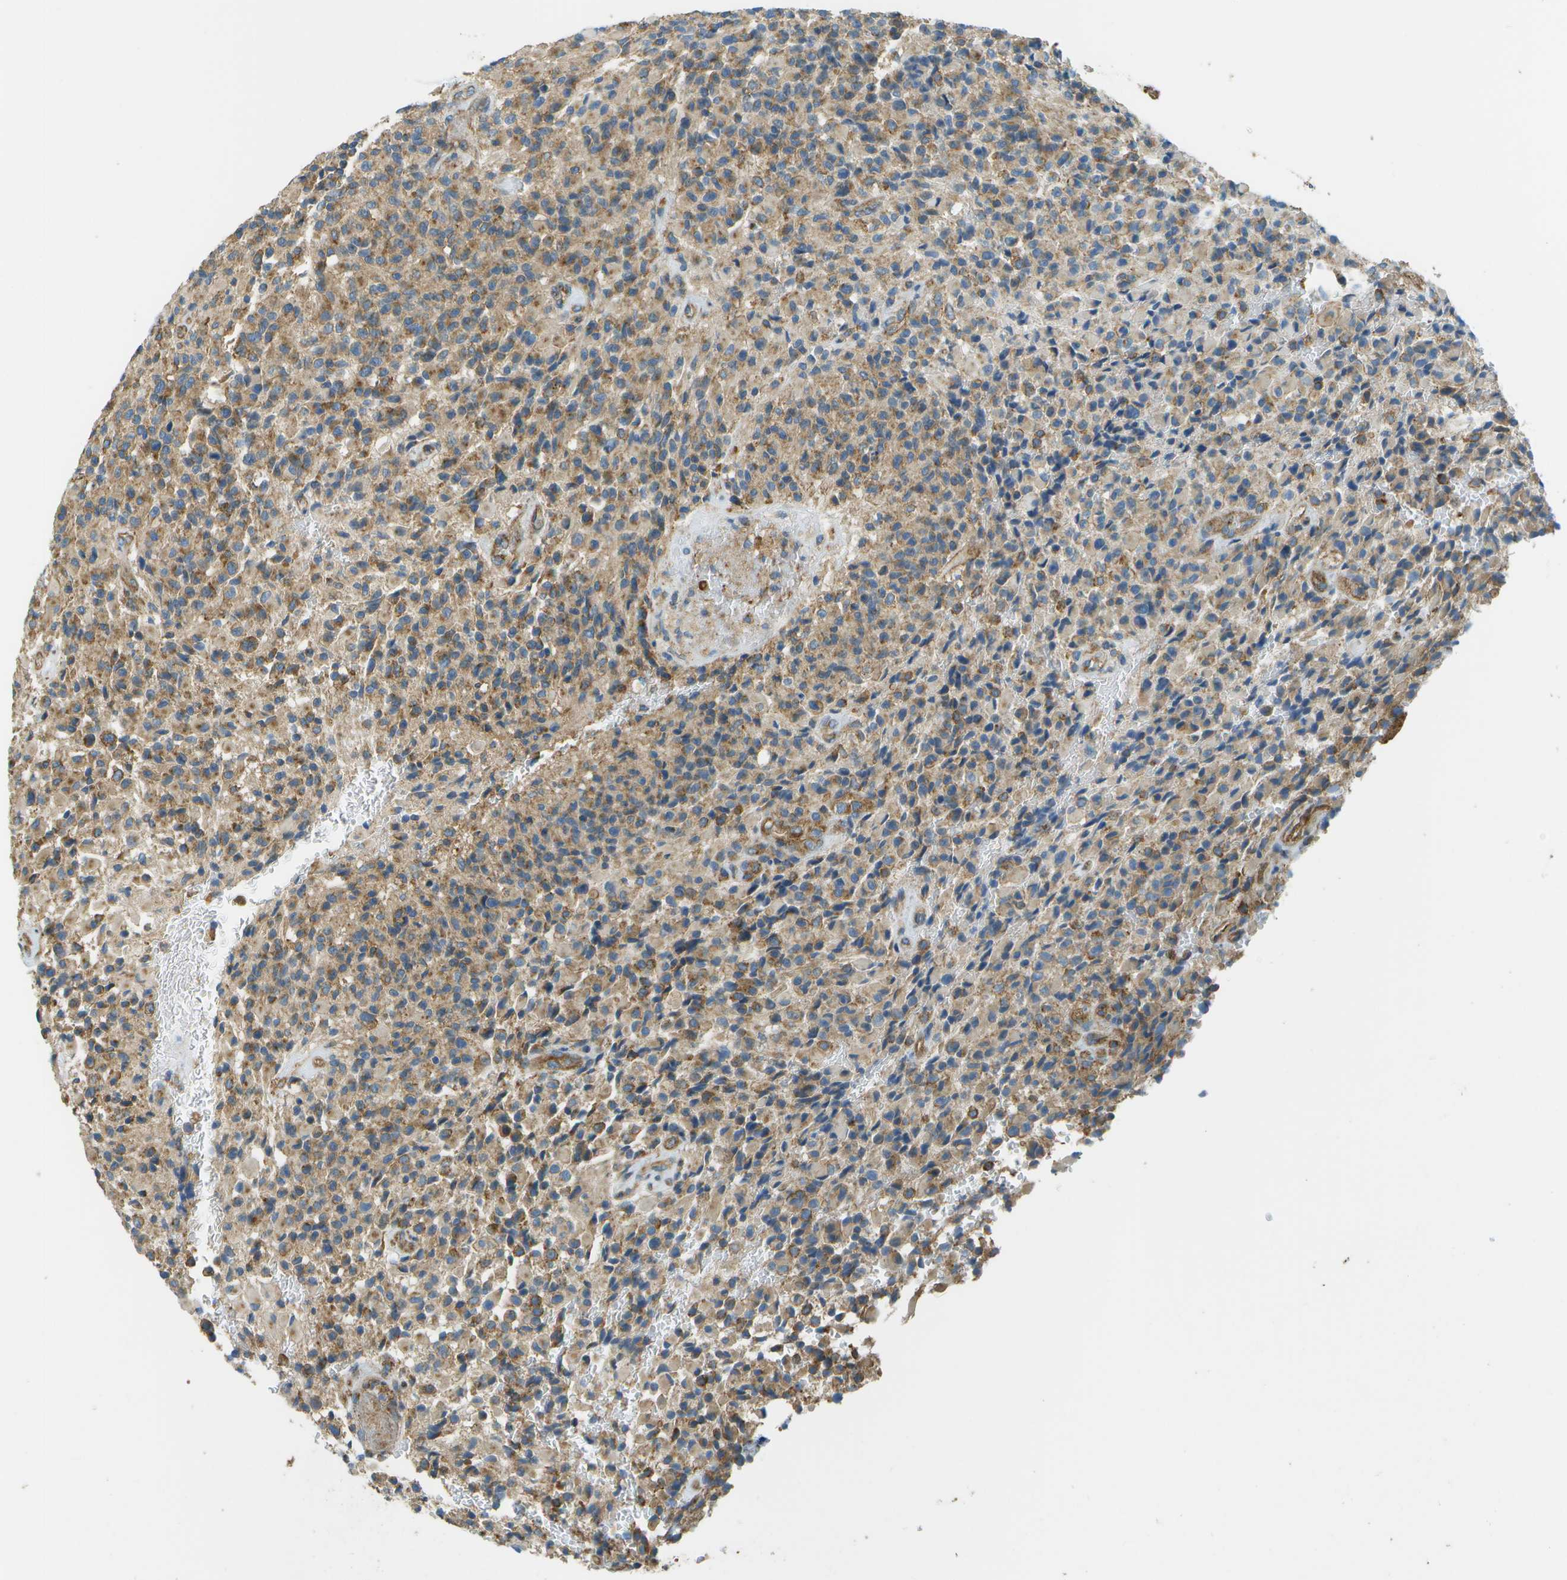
{"staining": {"intensity": "moderate", "quantity": "25%-75%", "location": "cytoplasmic/membranous"}, "tissue": "glioma", "cell_type": "Tumor cells", "image_type": "cancer", "snomed": [{"axis": "morphology", "description": "Glioma, malignant, High grade"}, {"axis": "topography", "description": "Brain"}], "caption": "This is an image of immunohistochemistry staining of glioma, which shows moderate staining in the cytoplasmic/membranous of tumor cells.", "gene": "CLTC", "patient": {"sex": "male", "age": 71}}